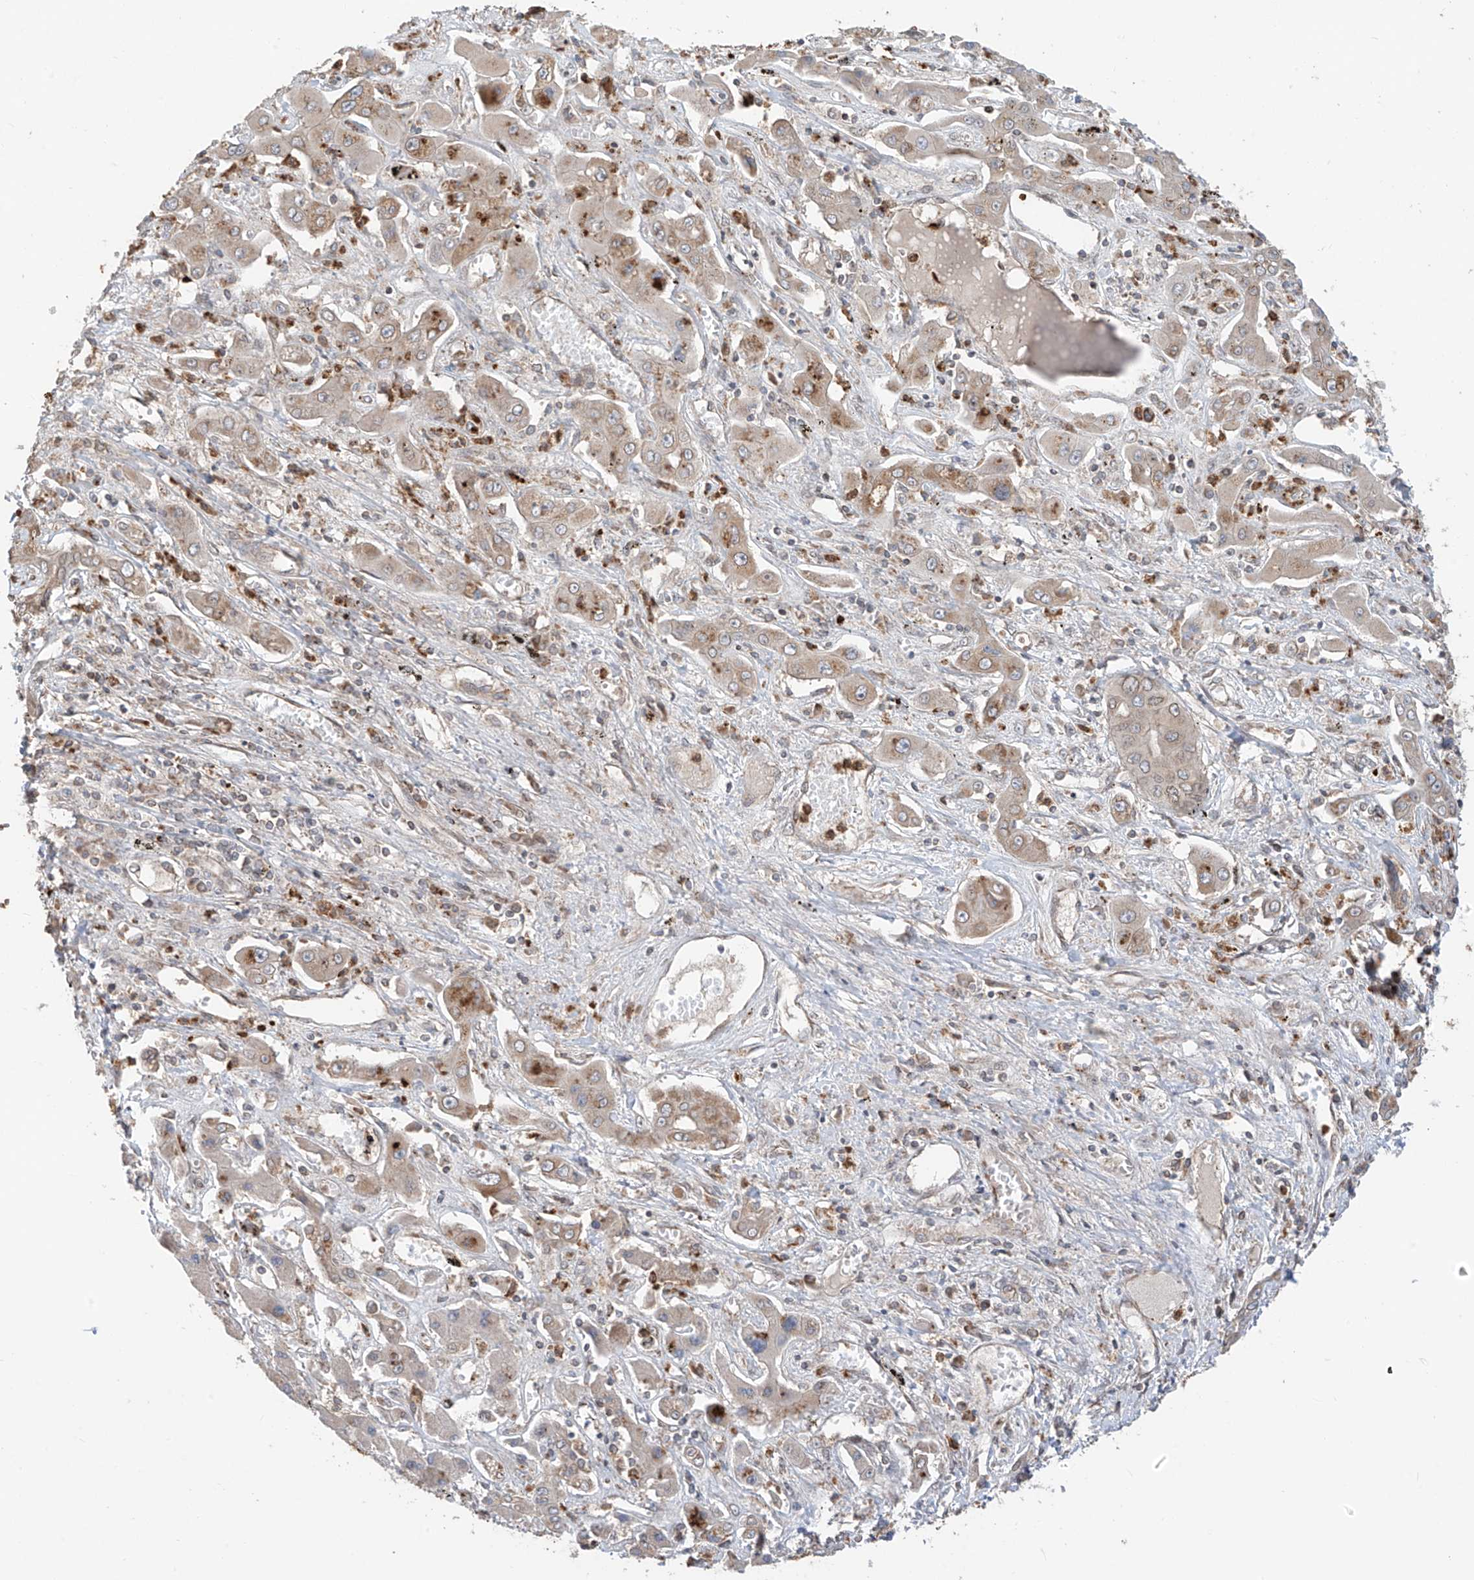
{"staining": {"intensity": "weak", "quantity": "25%-75%", "location": "cytoplasmic/membranous"}, "tissue": "liver cancer", "cell_type": "Tumor cells", "image_type": "cancer", "snomed": [{"axis": "morphology", "description": "Cholangiocarcinoma"}, {"axis": "topography", "description": "Liver"}], "caption": "The immunohistochemical stain shows weak cytoplasmic/membranous expression in tumor cells of liver cancer (cholangiocarcinoma) tissue.", "gene": "AHCTF1", "patient": {"sex": "male", "age": 67}}